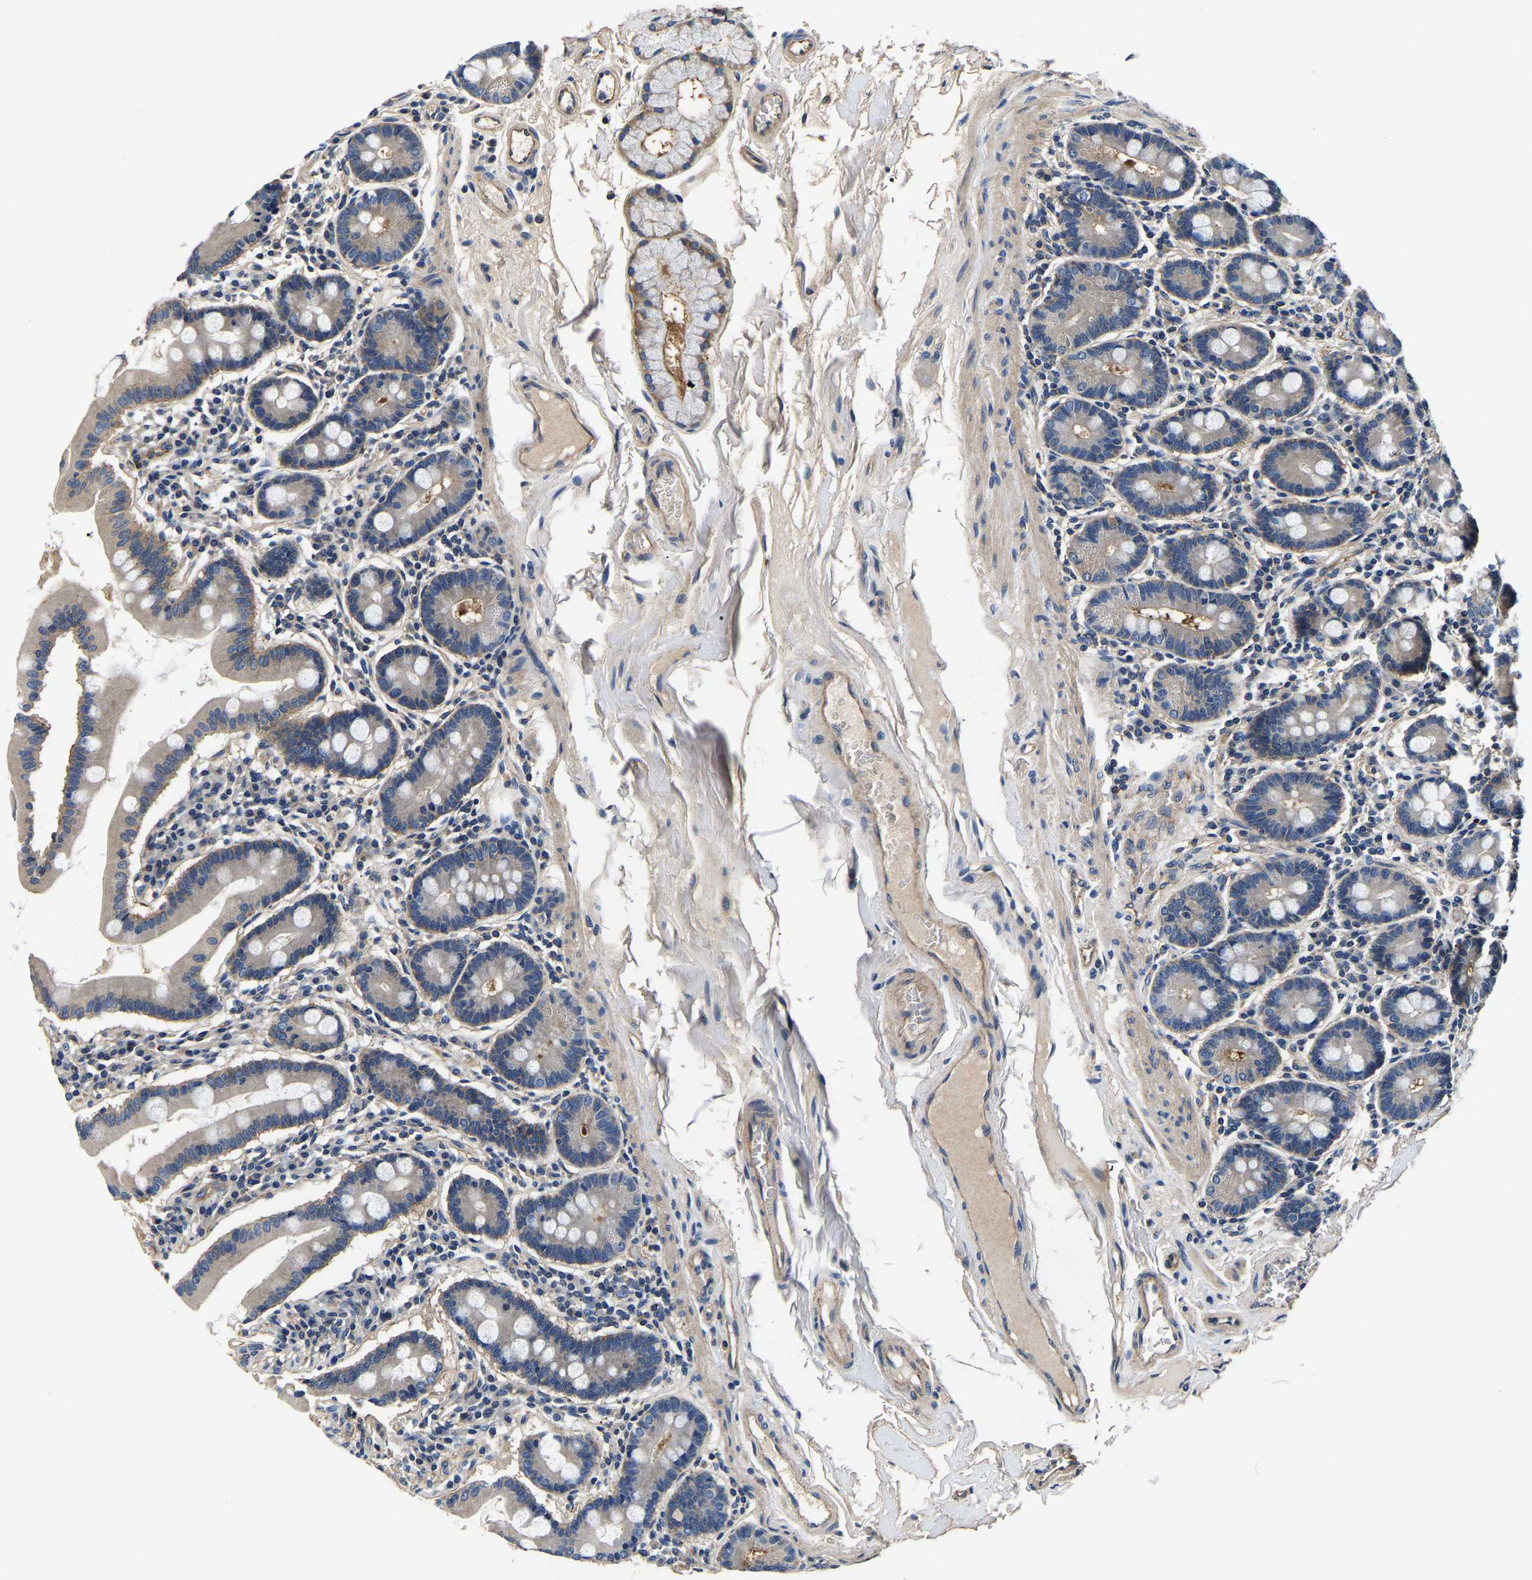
{"staining": {"intensity": "moderate", "quantity": "25%-75%", "location": "cytoplasmic/membranous"}, "tissue": "duodenum", "cell_type": "Glandular cells", "image_type": "normal", "snomed": [{"axis": "morphology", "description": "Normal tissue, NOS"}, {"axis": "topography", "description": "Duodenum"}], "caption": "High-magnification brightfield microscopy of unremarkable duodenum stained with DAB (brown) and counterstained with hematoxylin (blue). glandular cells exhibit moderate cytoplasmic/membranous positivity is appreciated in about25%-75% of cells. The staining was performed using DAB (3,3'-diaminobenzidine), with brown indicating positive protein expression. Nuclei are stained blue with hematoxylin.", "gene": "SH3GLB1", "patient": {"sex": "male", "age": 50}}